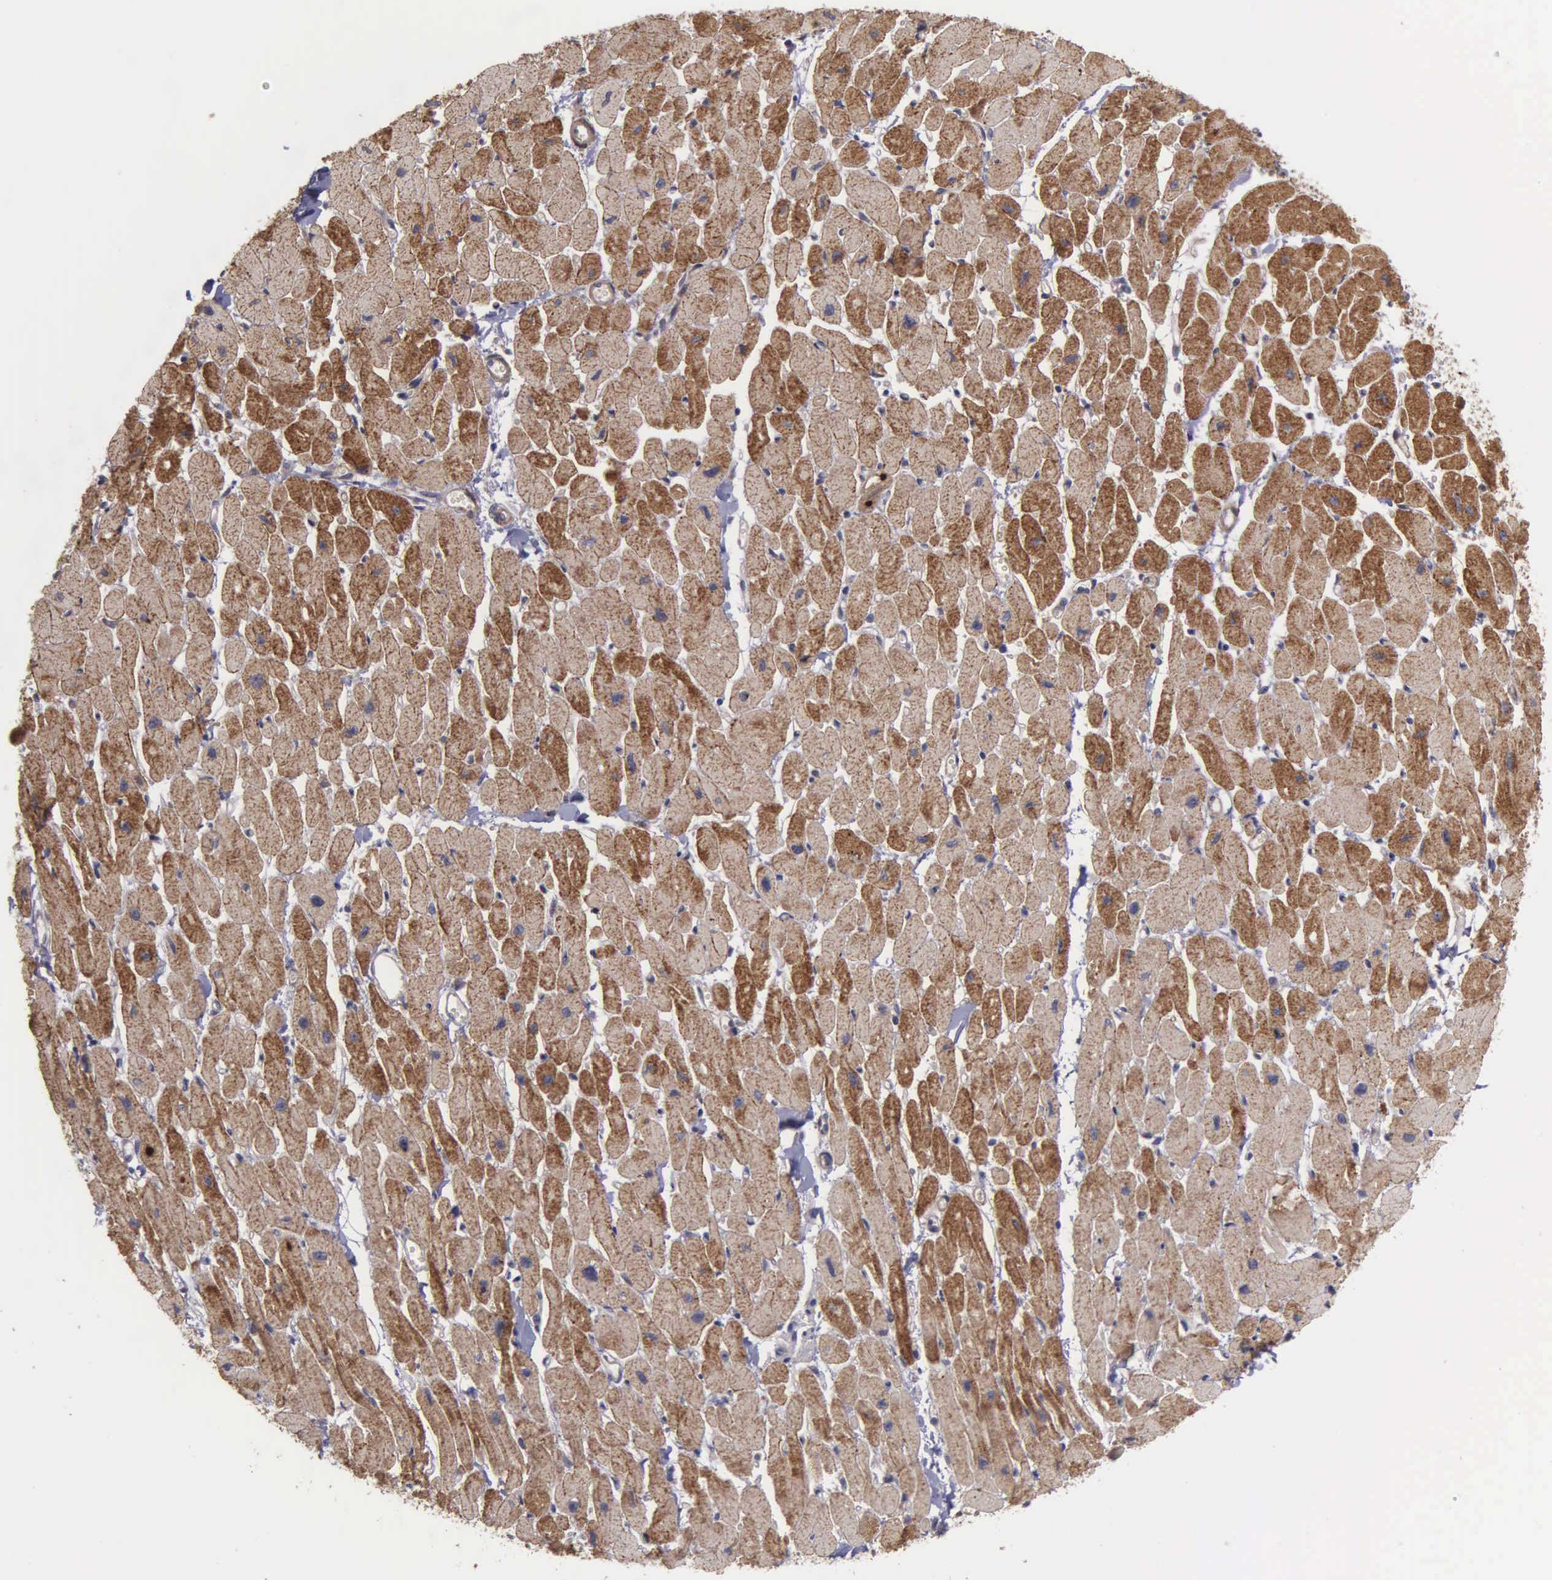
{"staining": {"intensity": "strong", "quantity": ">75%", "location": "cytoplasmic/membranous"}, "tissue": "heart muscle", "cell_type": "Cardiomyocytes", "image_type": "normal", "snomed": [{"axis": "morphology", "description": "Normal tissue, NOS"}, {"axis": "topography", "description": "Heart"}], "caption": "Heart muscle stained for a protein (brown) shows strong cytoplasmic/membranous positive positivity in approximately >75% of cardiomyocytes.", "gene": "RTL10", "patient": {"sex": "female", "age": 54}}